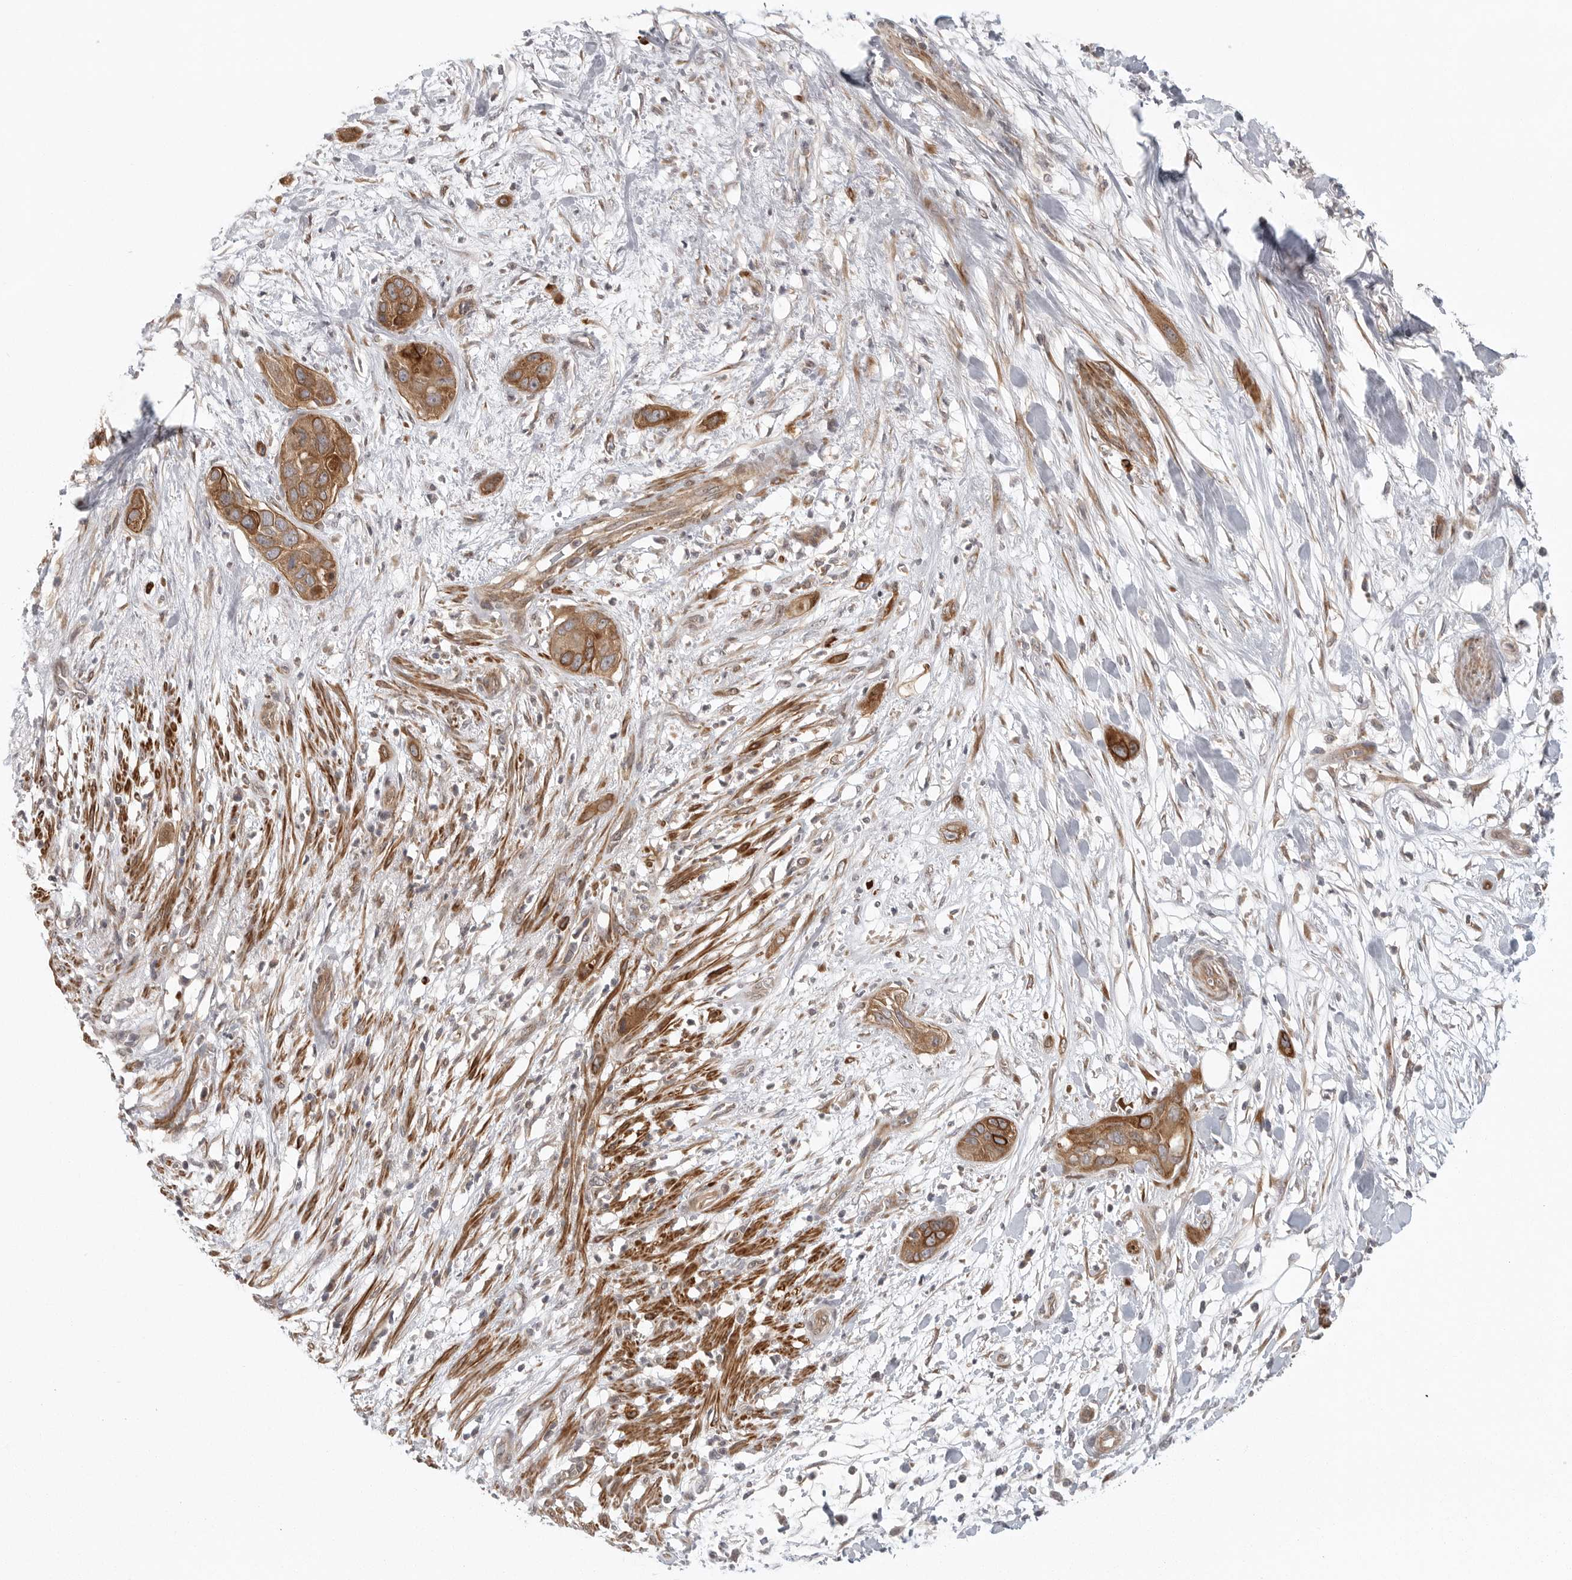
{"staining": {"intensity": "moderate", "quantity": ">75%", "location": "cytoplasmic/membranous"}, "tissue": "pancreatic cancer", "cell_type": "Tumor cells", "image_type": "cancer", "snomed": [{"axis": "morphology", "description": "Adenocarcinoma, NOS"}, {"axis": "topography", "description": "Pancreas"}], "caption": "About >75% of tumor cells in human pancreatic cancer (adenocarcinoma) demonstrate moderate cytoplasmic/membranous protein staining as visualized by brown immunohistochemical staining.", "gene": "CCPG1", "patient": {"sex": "female", "age": 60}}